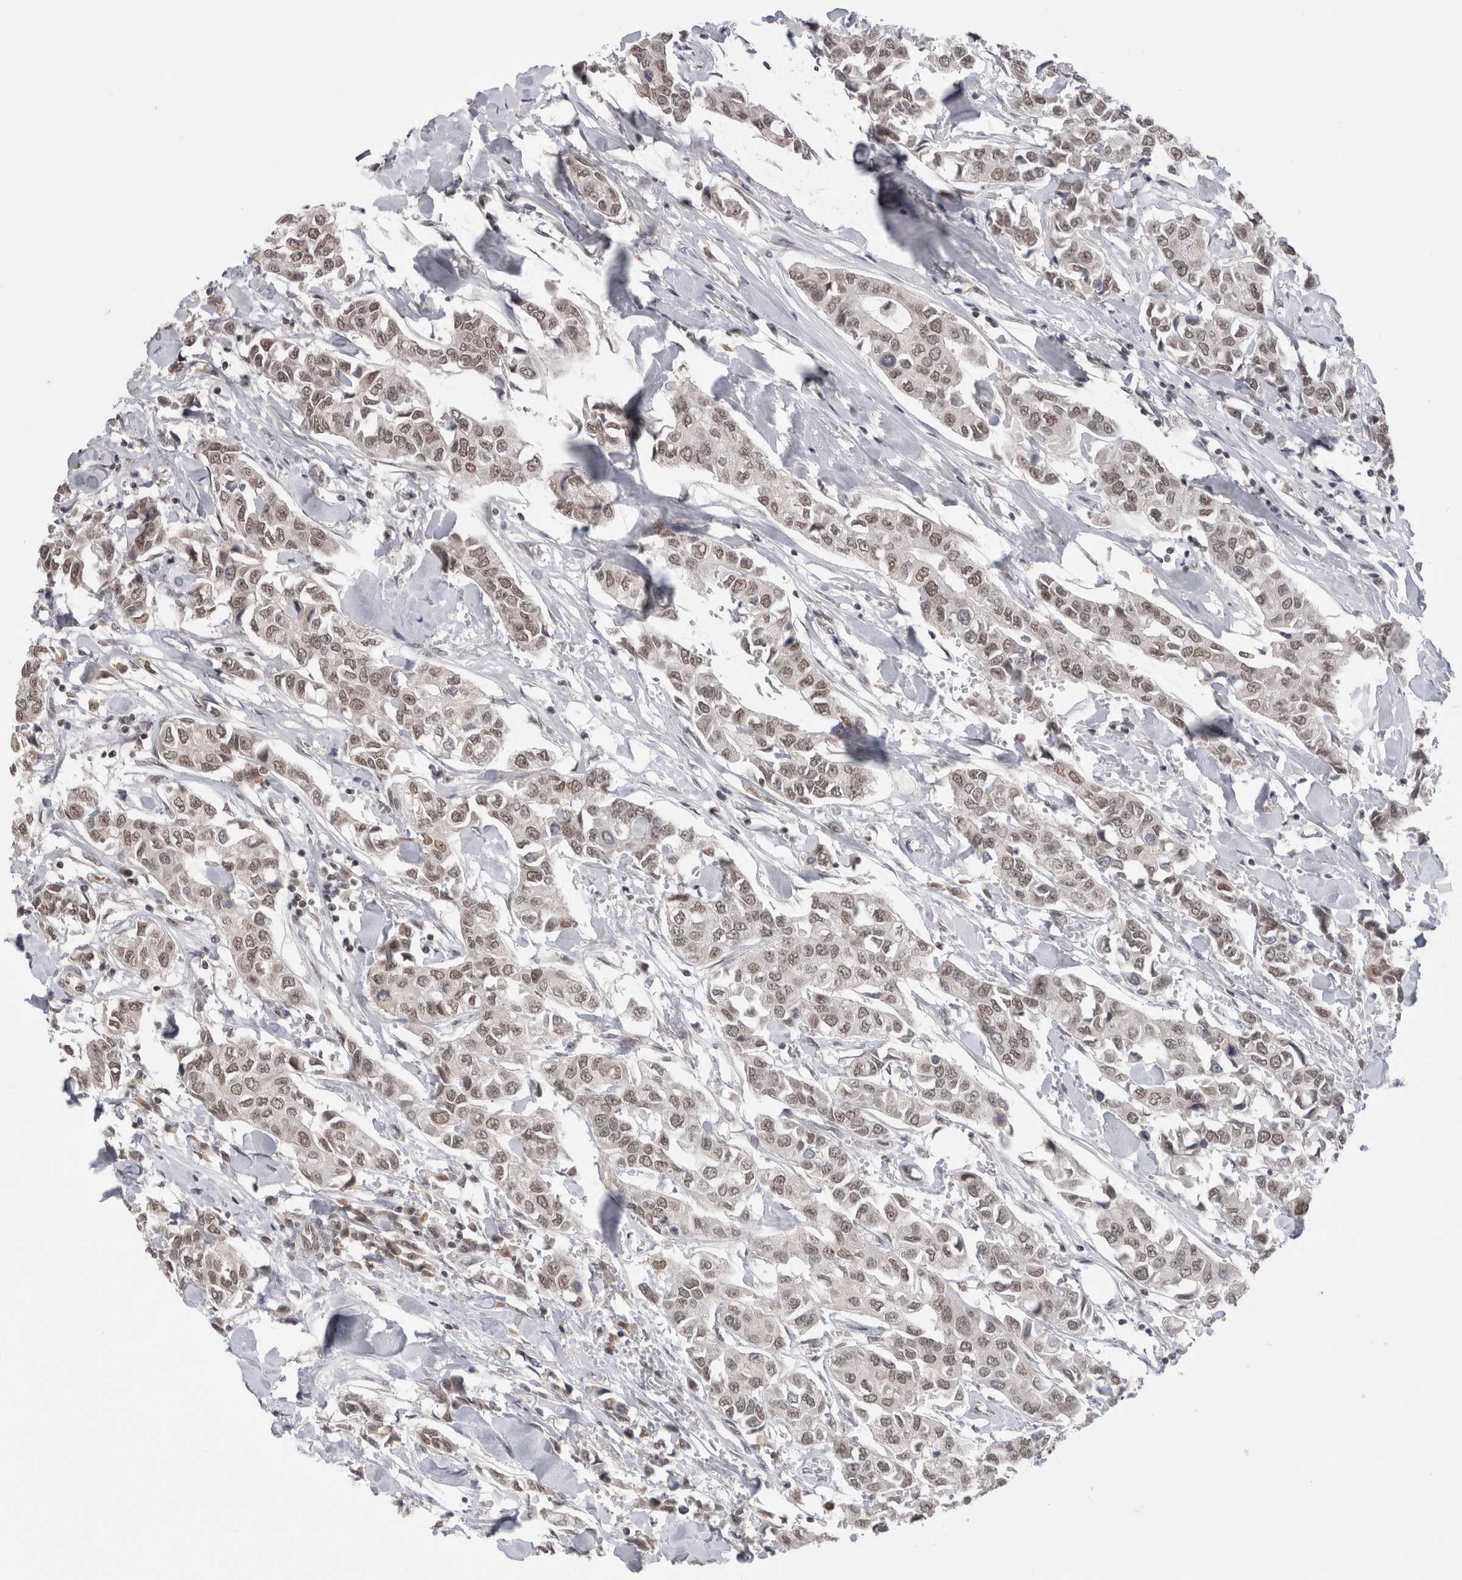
{"staining": {"intensity": "weak", "quantity": "25%-75%", "location": "nuclear"}, "tissue": "breast cancer", "cell_type": "Tumor cells", "image_type": "cancer", "snomed": [{"axis": "morphology", "description": "Duct carcinoma"}, {"axis": "topography", "description": "Breast"}], "caption": "An IHC photomicrograph of neoplastic tissue is shown. Protein staining in brown labels weak nuclear positivity in invasive ductal carcinoma (breast) within tumor cells. (DAB IHC with brightfield microscopy, high magnification).", "gene": "DAXX", "patient": {"sex": "female", "age": 80}}